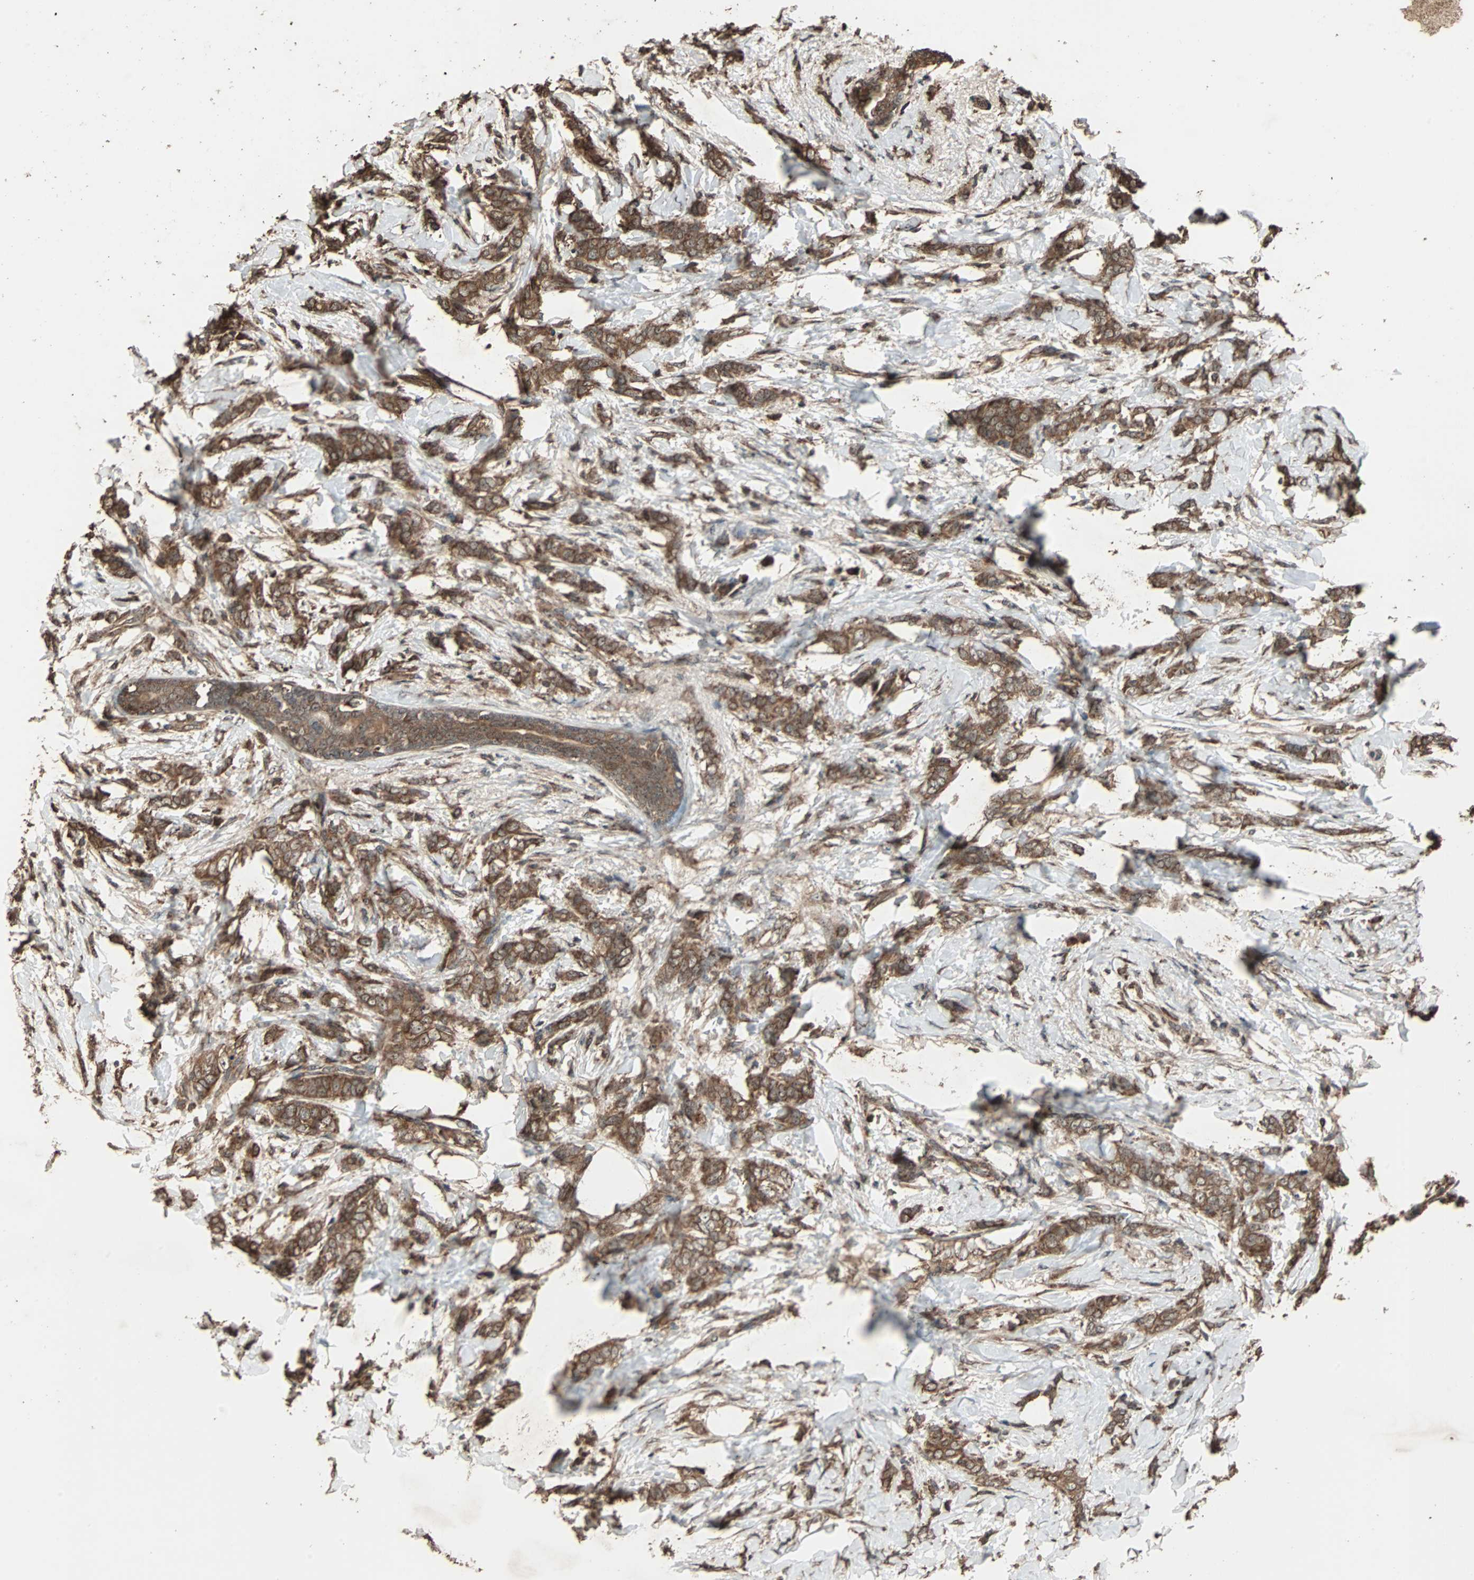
{"staining": {"intensity": "strong", "quantity": ">75%", "location": "cytoplasmic/membranous"}, "tissue": "breast cancer", "cell_type": "Tumor cells", "image_type": "cancer", "snomed": [{"axis": "morphology", "description": "Lobular carcinoma, in situ"}, {"axis": "morphology", "description": "Lobular carcinoma"}, {"axis": "topography", "description": "Breast"}], "caption": "Lobular carcinoma (breast) stained with a protein marker demonstrates strong staining in tumor cells.", "gene": "LAMTOR5", "patient": {"sex": "female", "age": 41}}